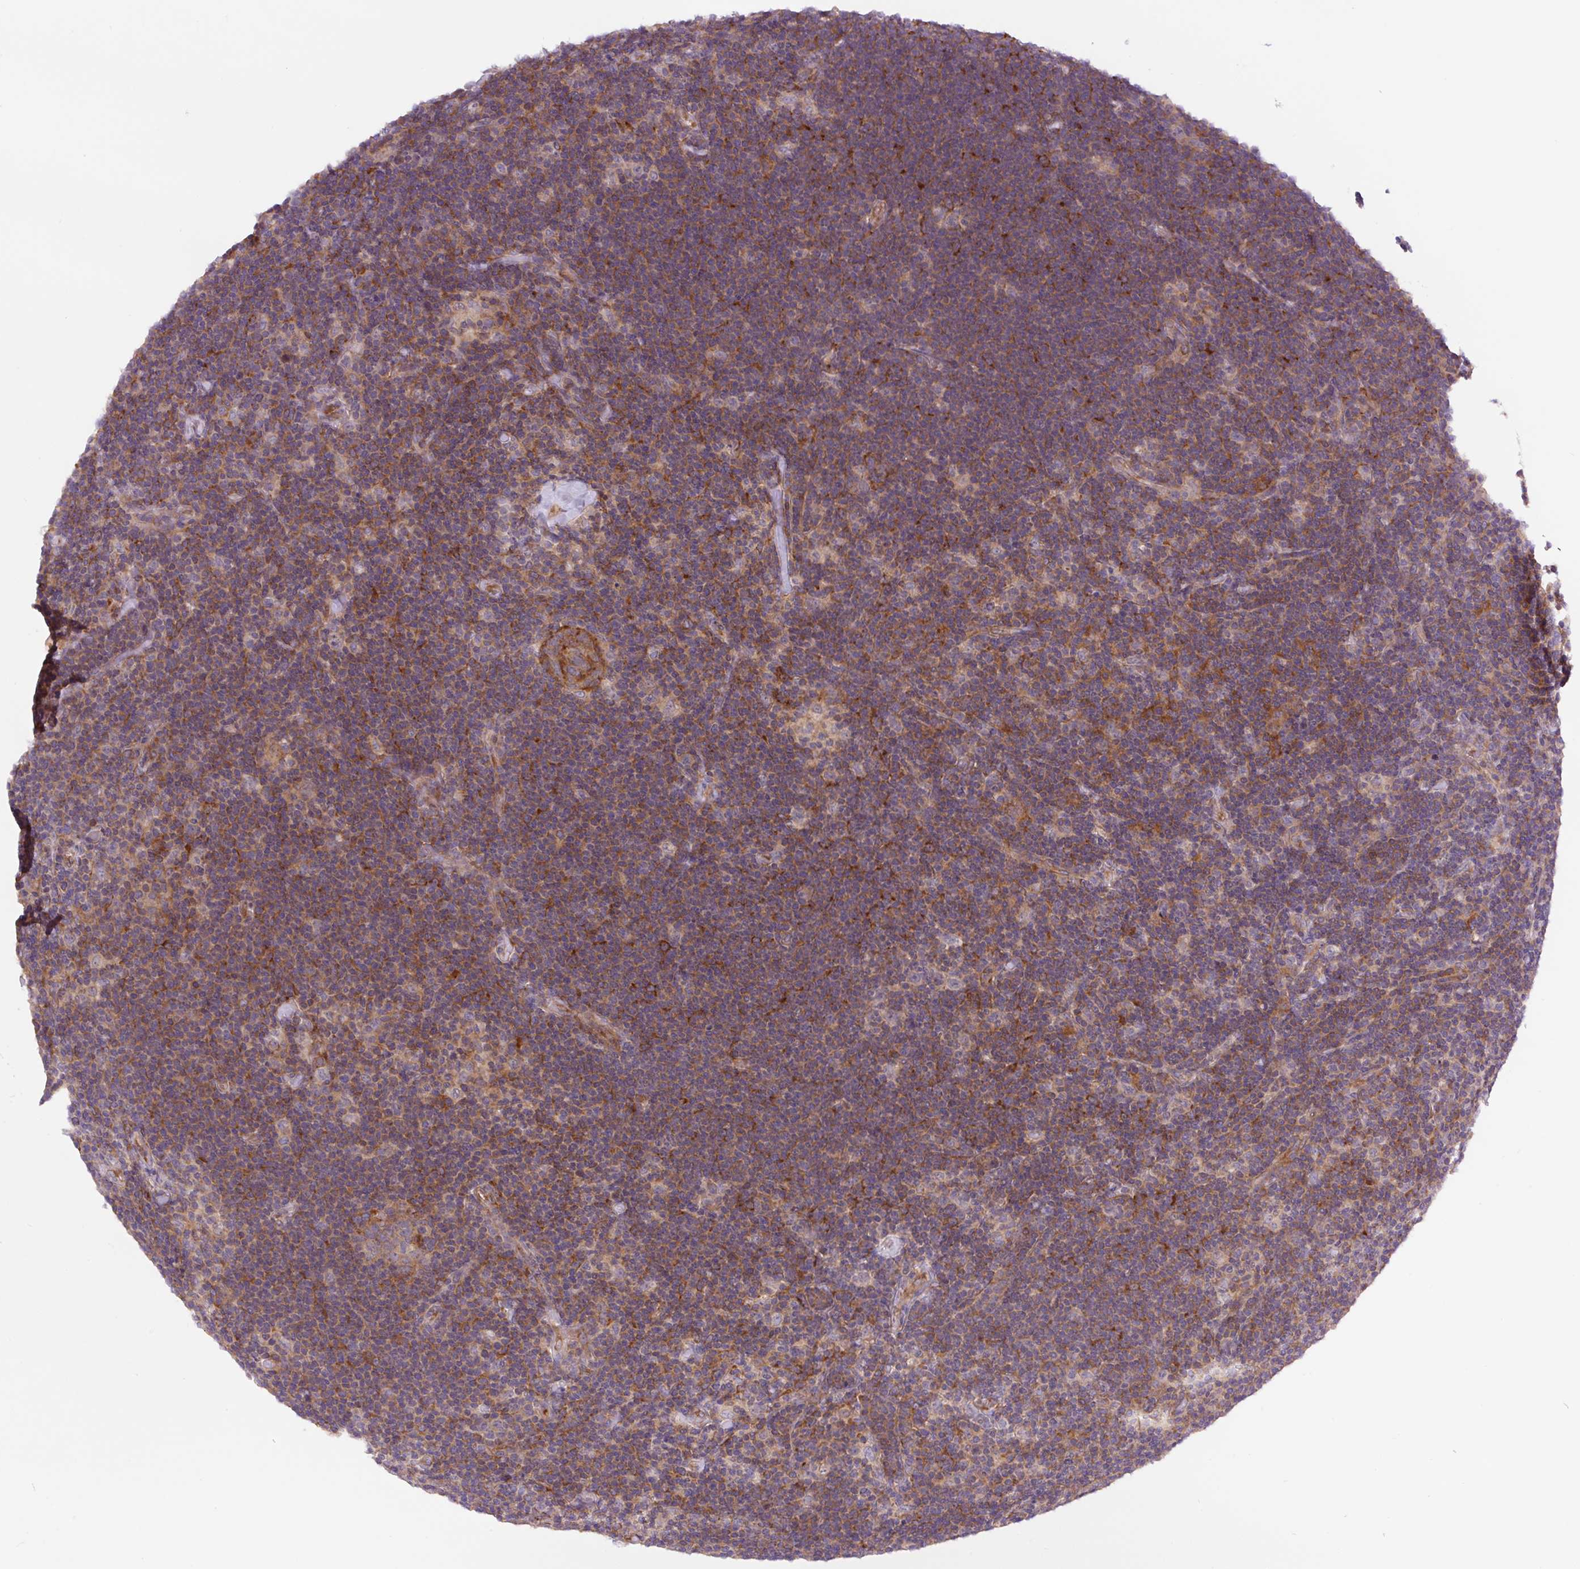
{"staining": {"intensity": "negative", "quantity": "none", "location": "none"}, "tissue": "lymphoma", "cell_type": "Tumor cells", "image_type": "cancer", "snomed": [{"axis": "morphology", "description": "Hodgkin's disease, NOS"}, {"axis": "topography", "description": "Lymph node"}], "caption": "DAB (3,3'-diaminobenzidine) immunohistochemical staining of human Hodgkin's disease reveals no significant positivity in tumor cells.", "gene": "MINK1", "patient": {"sex": "female", "age": 57}}